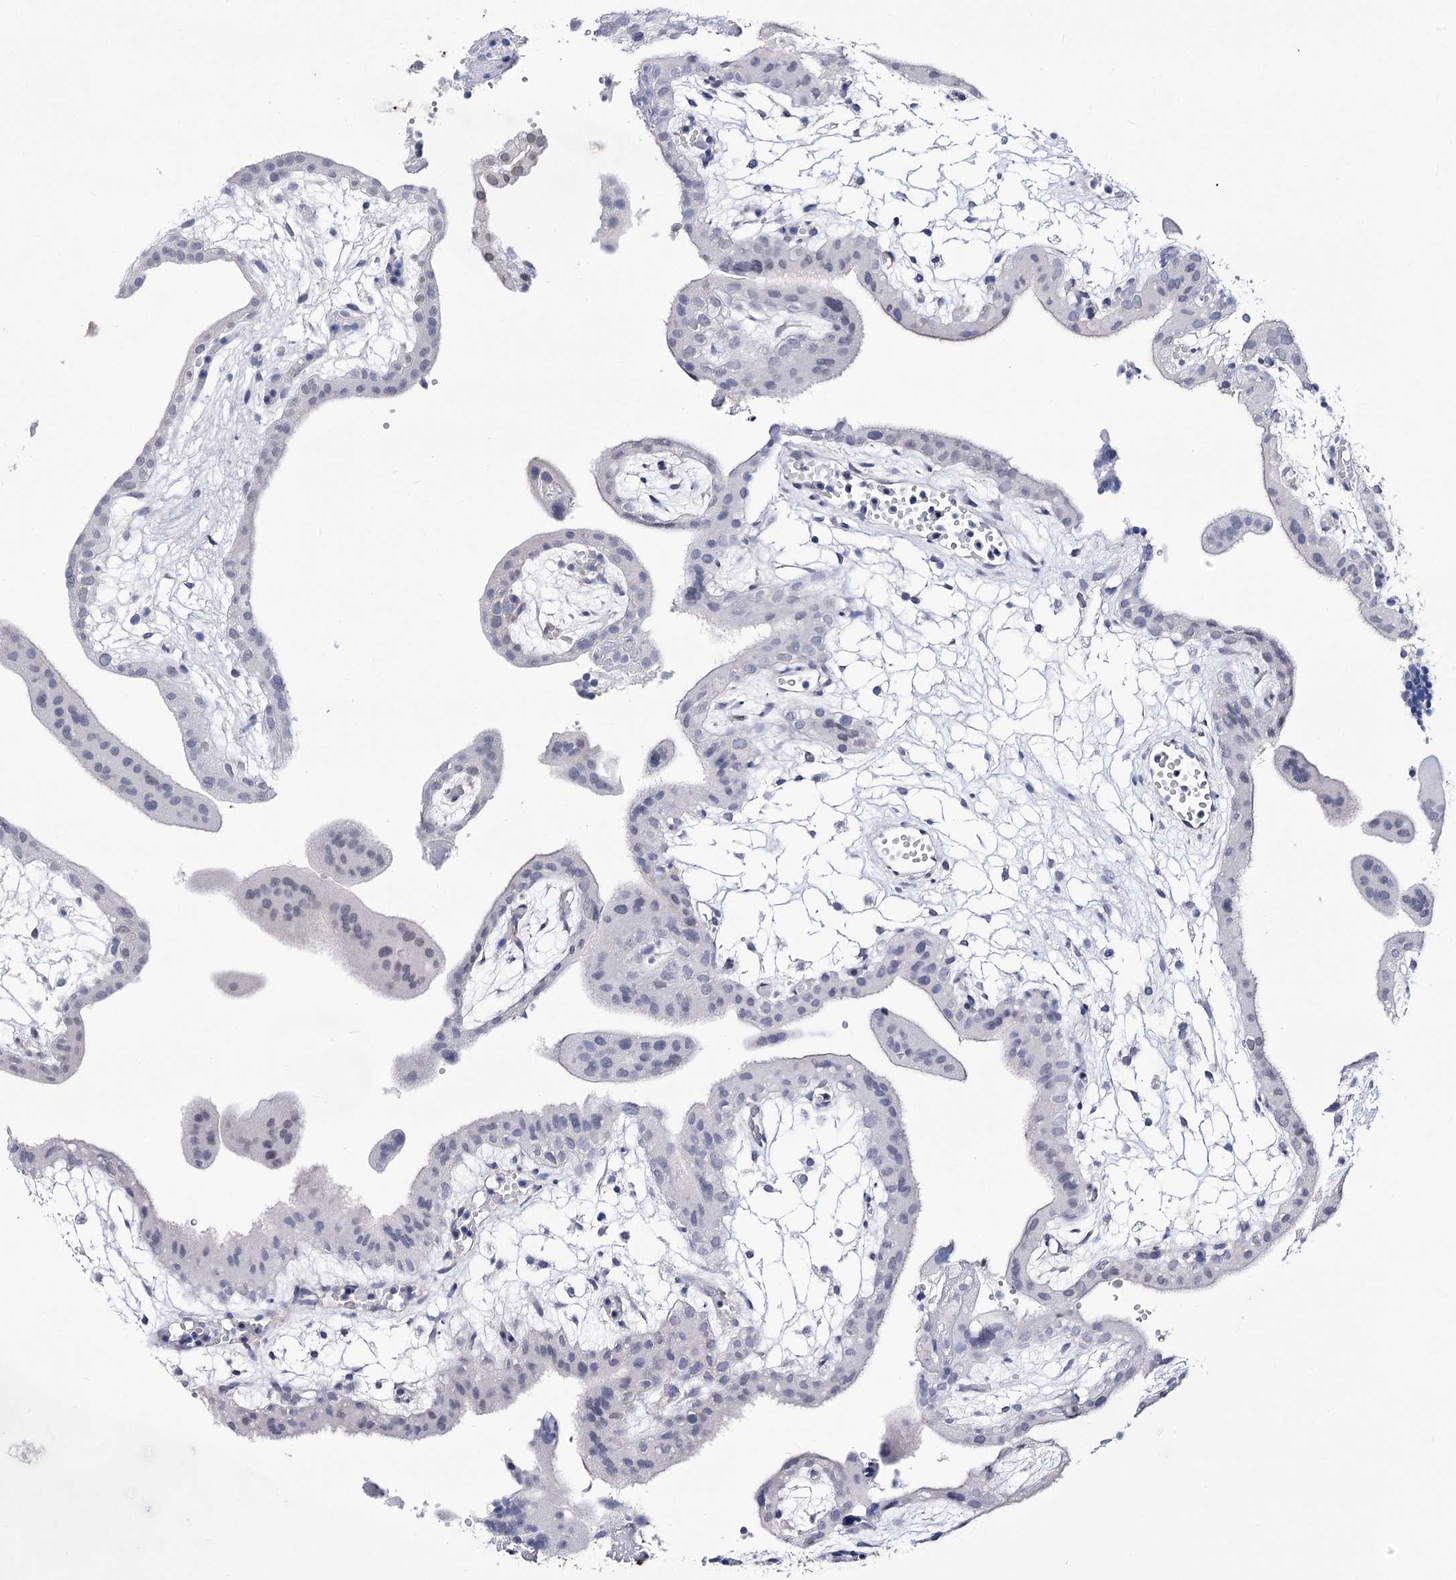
{"staining": {"intensity": "negative", "quantity": "none", "location": "none"}, "tissue": "placenta", "cell_type": "Trophoblastic cells", "image_type": "normal", "snomed": [{"axis": "morphology", "description": "Normal tissue, NOS"}, {"axis": "topography", "description": "Placenta"}], "caption": "DAB (3,3'-diaminobenzidine) immunohistochemical staining of unremarkable placenta demonstrates no significant positivity in trophoblastic cells.", "gene": "TMEM201", "patient": {"sex": "female", "age": 18}}